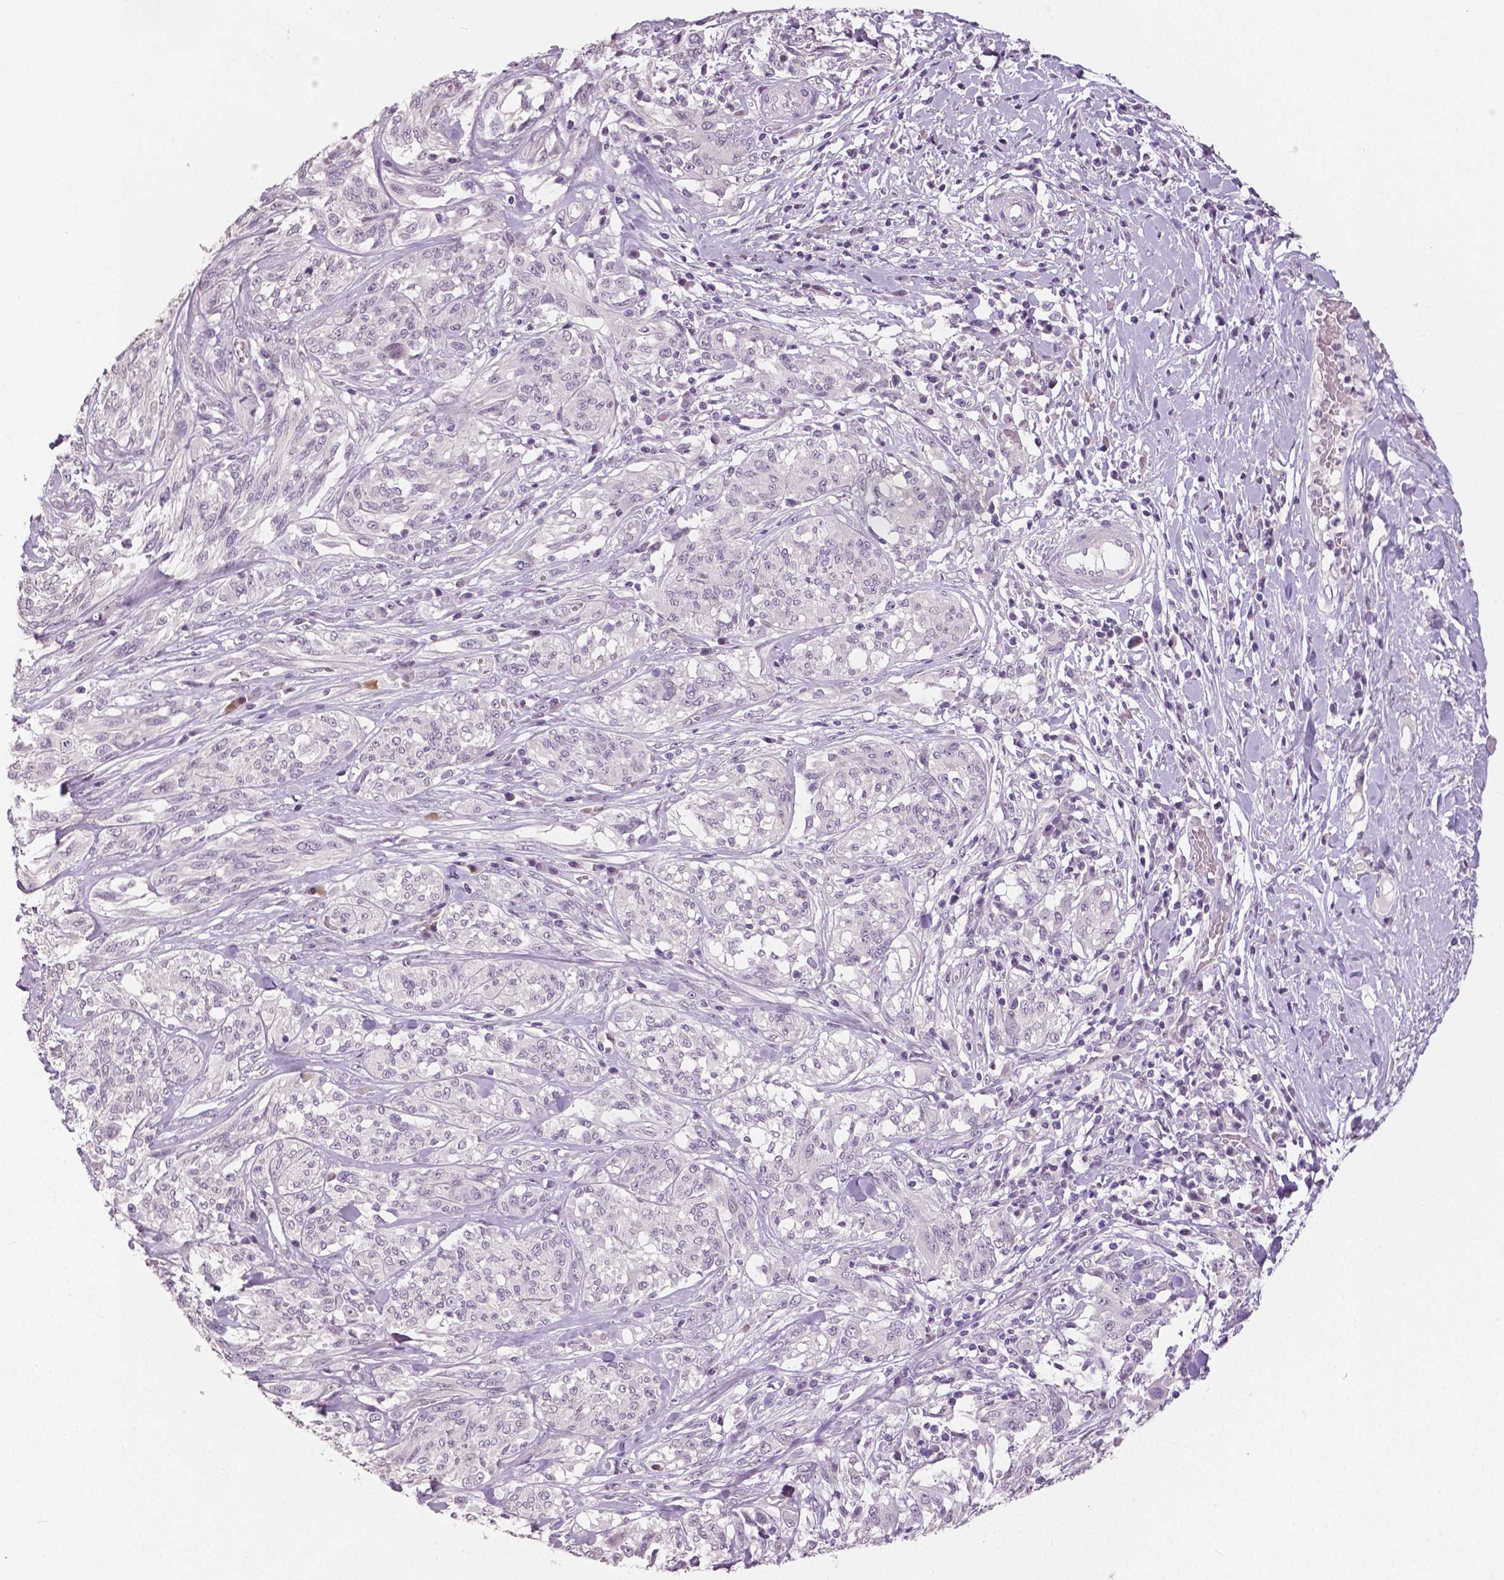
{"staining": {"intensity": "negative", "quantity": "none", "location": "none"}, "tissue": "melanoma", "cell_type": "Tumor cells", "image_type": "cancer", "snomed": [{"axis": "morphology", "description": "Malignant melanoma, NOS"}, {"axis": "topography", "description": "Skin"}], "caption": "Immunohistochemical staining of human malignant melanoma demonstrates no significant staining in tumor cells.", "gene": "NECAB1", "patient": {"sex": "female", "age": 91}}